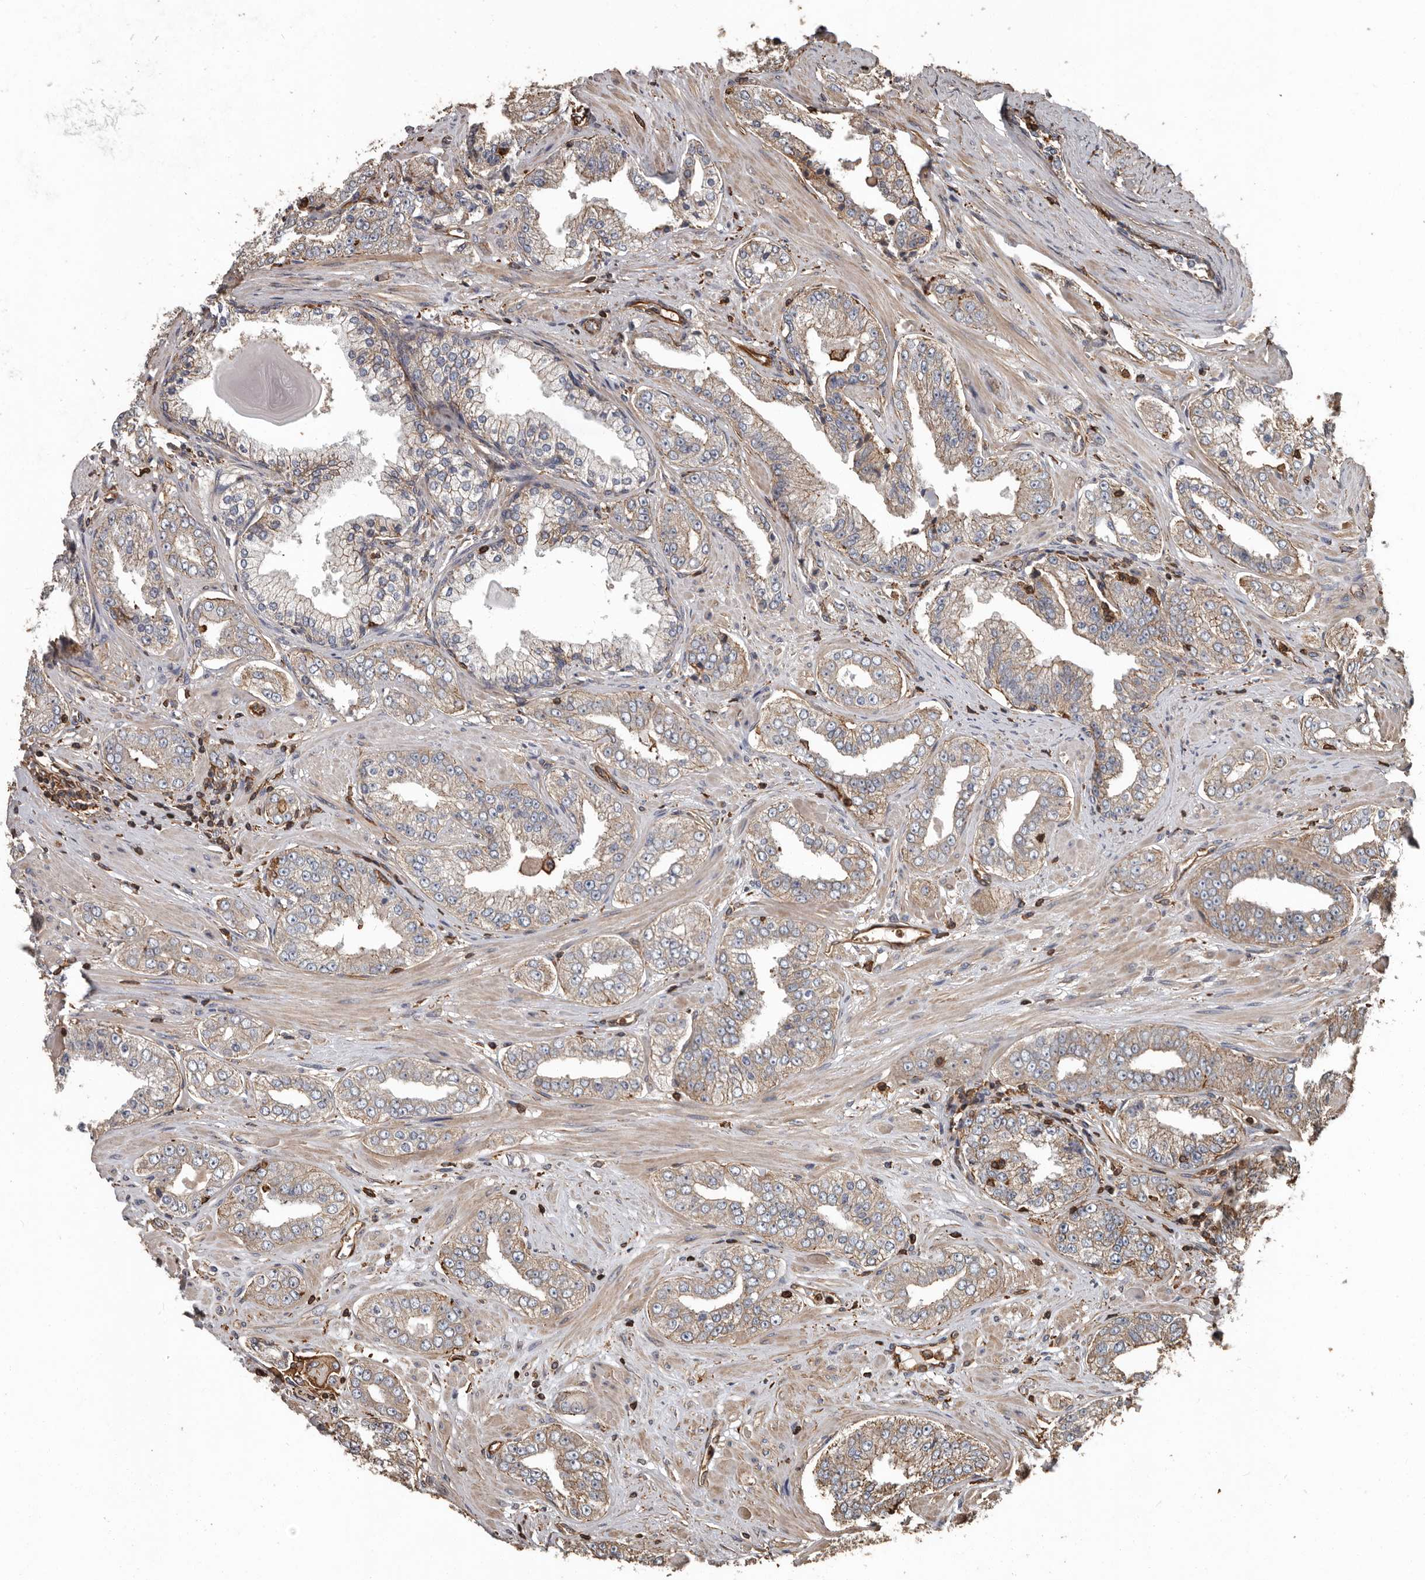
{"staining": {"intensity": "weak", "quantity": "<25%", "location": "cytoplasmic/membranous"}, "tissue": "prostate cancer", "cell_type": "Tumor cells", "image_type": "cancer", "snomed": [{"axis": "morphology", "description": "Adenocarcinoma, High grade"}, {"axis": "topography", "description": "Prostate"}], "caption": "Immunohistochemistry histopathology image of prostate cancer (adenocarcinoma (high-grade)) stained for a protein (brown), which reveals no expression in tumor cells. The staining was performed using DAB (3,3'-diaminobenzidine) to visualize the protein expression in brown, while the nuclei were stained in blue with hematoxylin (Magnification: 20x).", "gene": "DENND6B", "patient": {"sex": "male", "age": 71}}